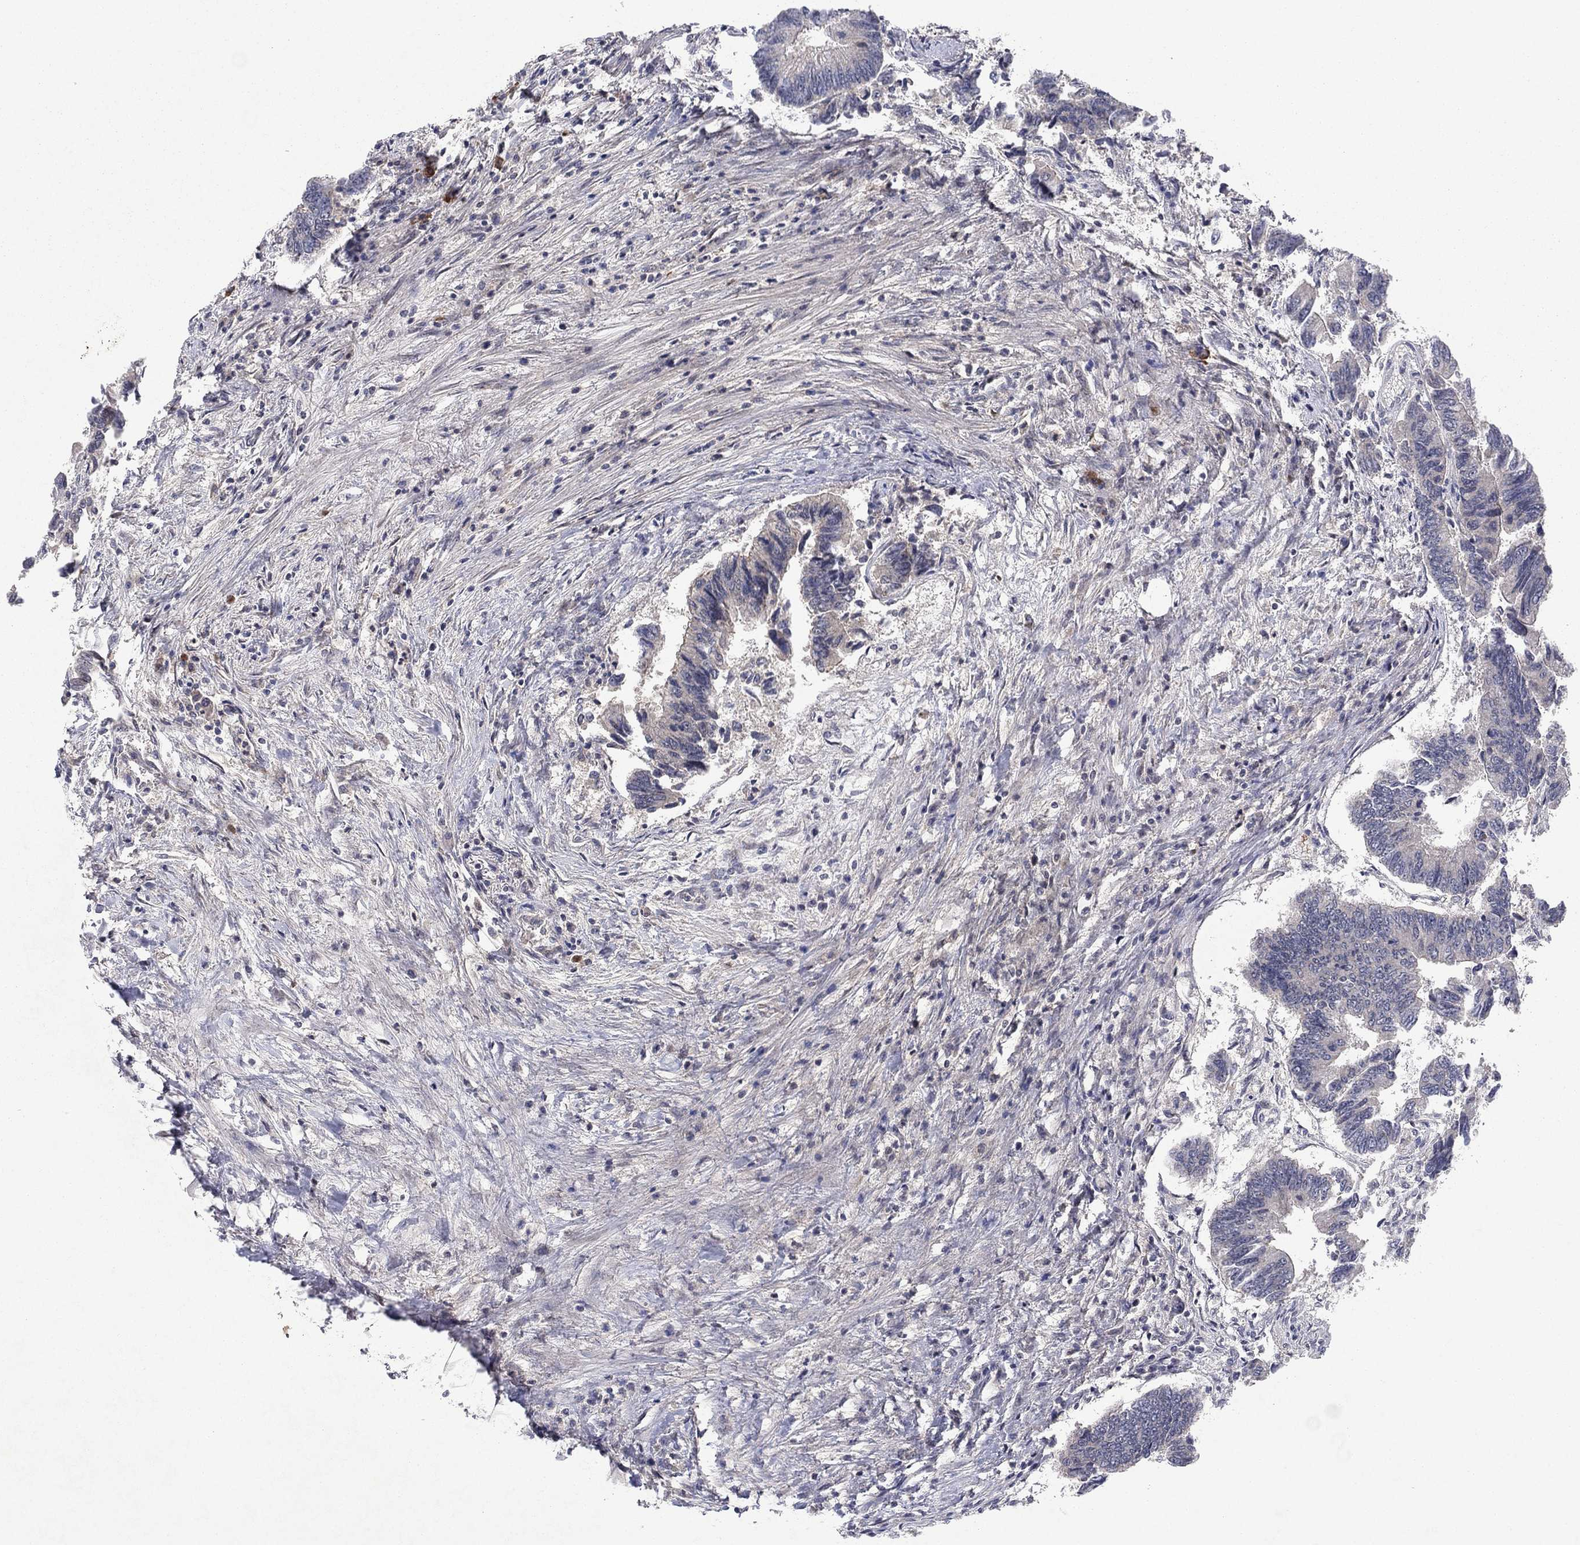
{"staining": {"intensity": "negative", "quantity": "none", "location": "none"}, "tissue": "colorectal cancer", "cell_type": "Tumor cells", "image_type": "cancer", "snomed": [{"axis": "morphology", "description": "Adenocarcinoma, NOS"}, {"axis": "topography", "description": "Colon"}], "caption": "Protein analysis of colorectal cancer exhibits no significant staining in tumor cells.", "gene": "IL4", "patient": {"sex": "female", "age": 65}}